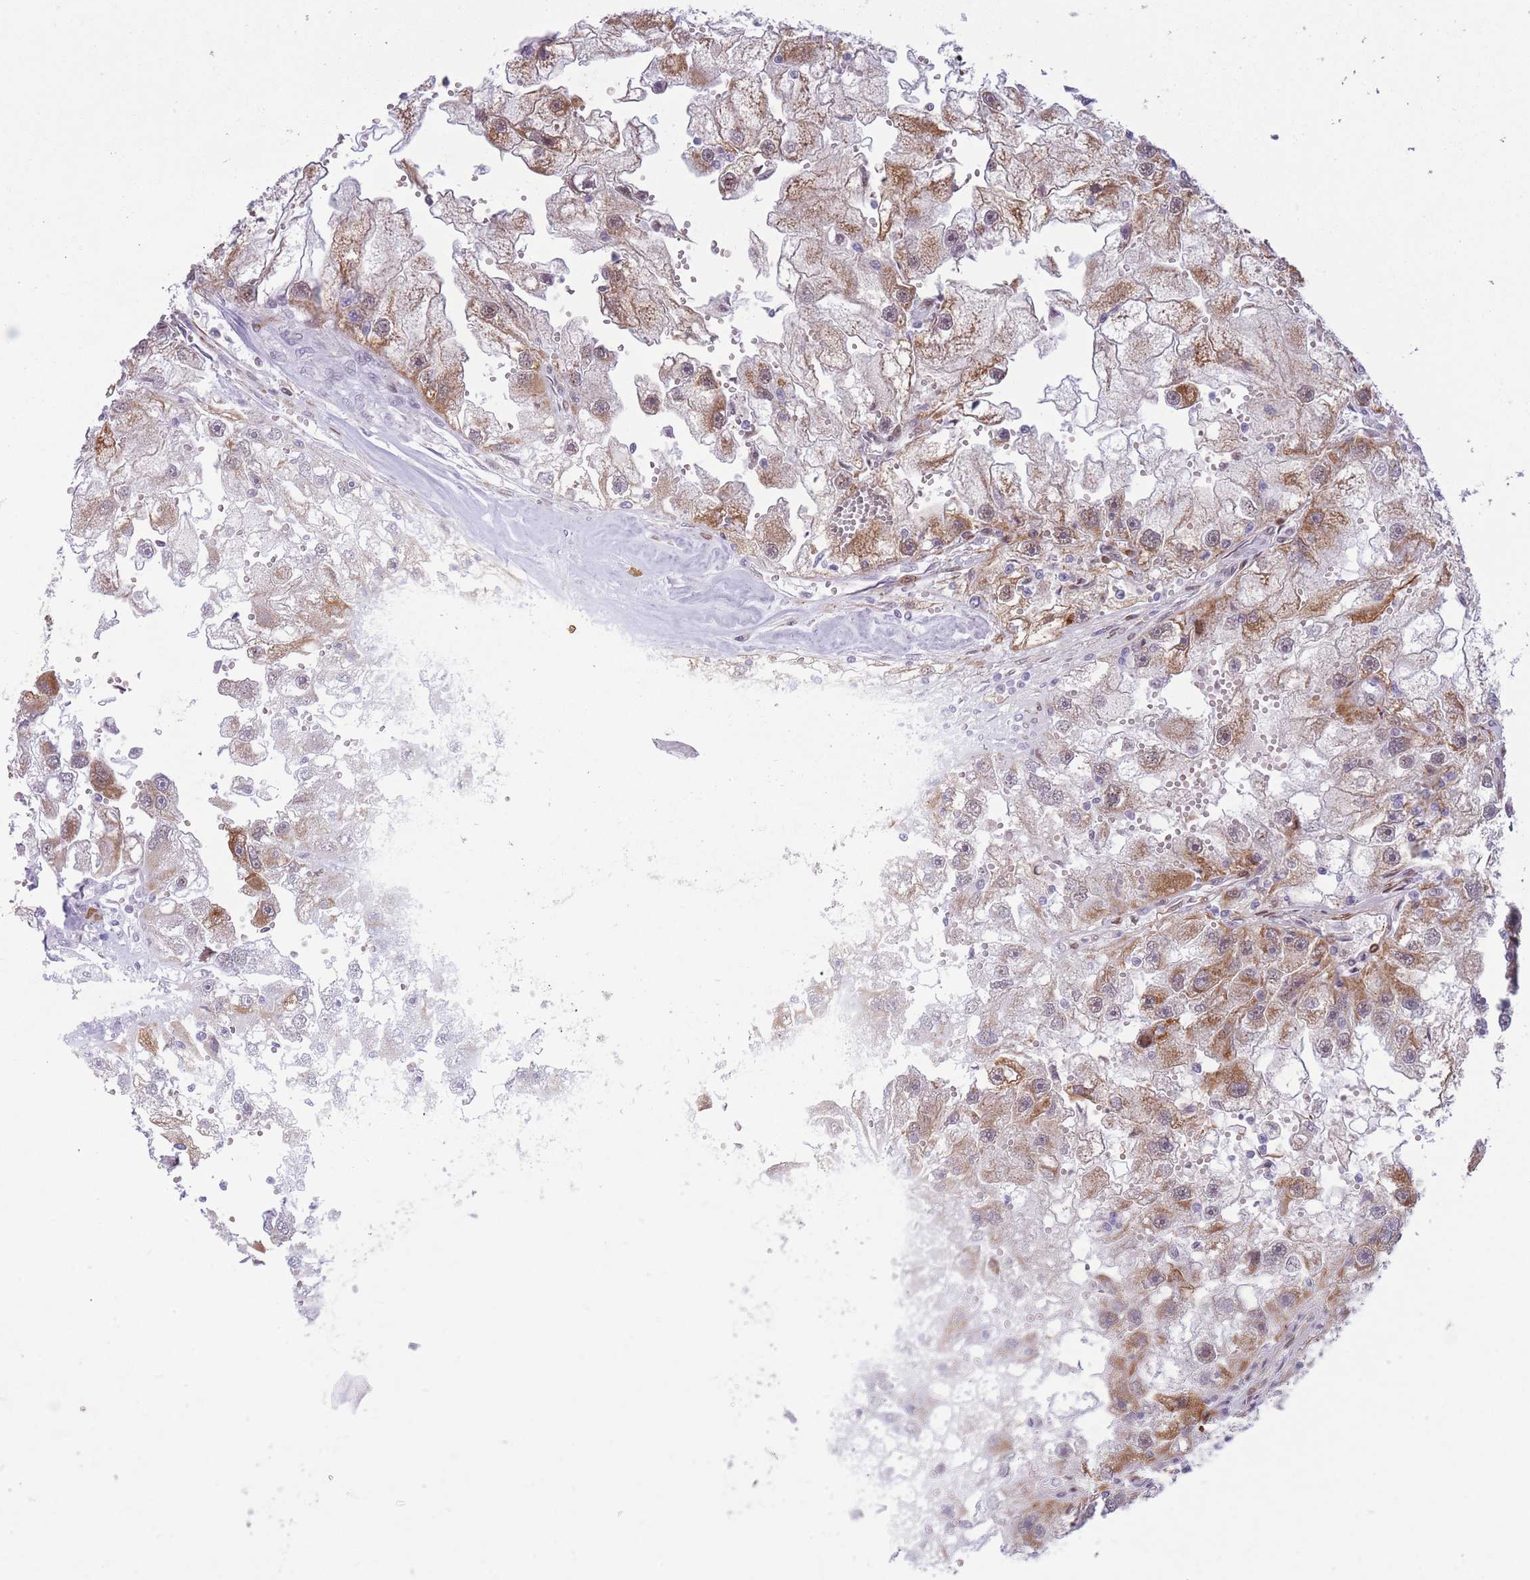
{"staining": {"intensity": "strong", "quantity": "25%-75%", "location": "cytoplasmic/membranous"}, "tissue": "renal cancer", "cell_type": "Tumor cells", "image_type": "cancer", "snomed": [{"axis": "morphology", "description": "Adenocarcinoma, NOS"}, {"axis": "topography", "description": "Kidney"}], "caption": "IHC (DAB) staining of renal adenocarcinoma displays strong cytoplasmic/membranous protein positivity in about 25%-75% of tumor cells.", "gene": "CYP2B6", "patient": {"sex": "male", "age": 63}}